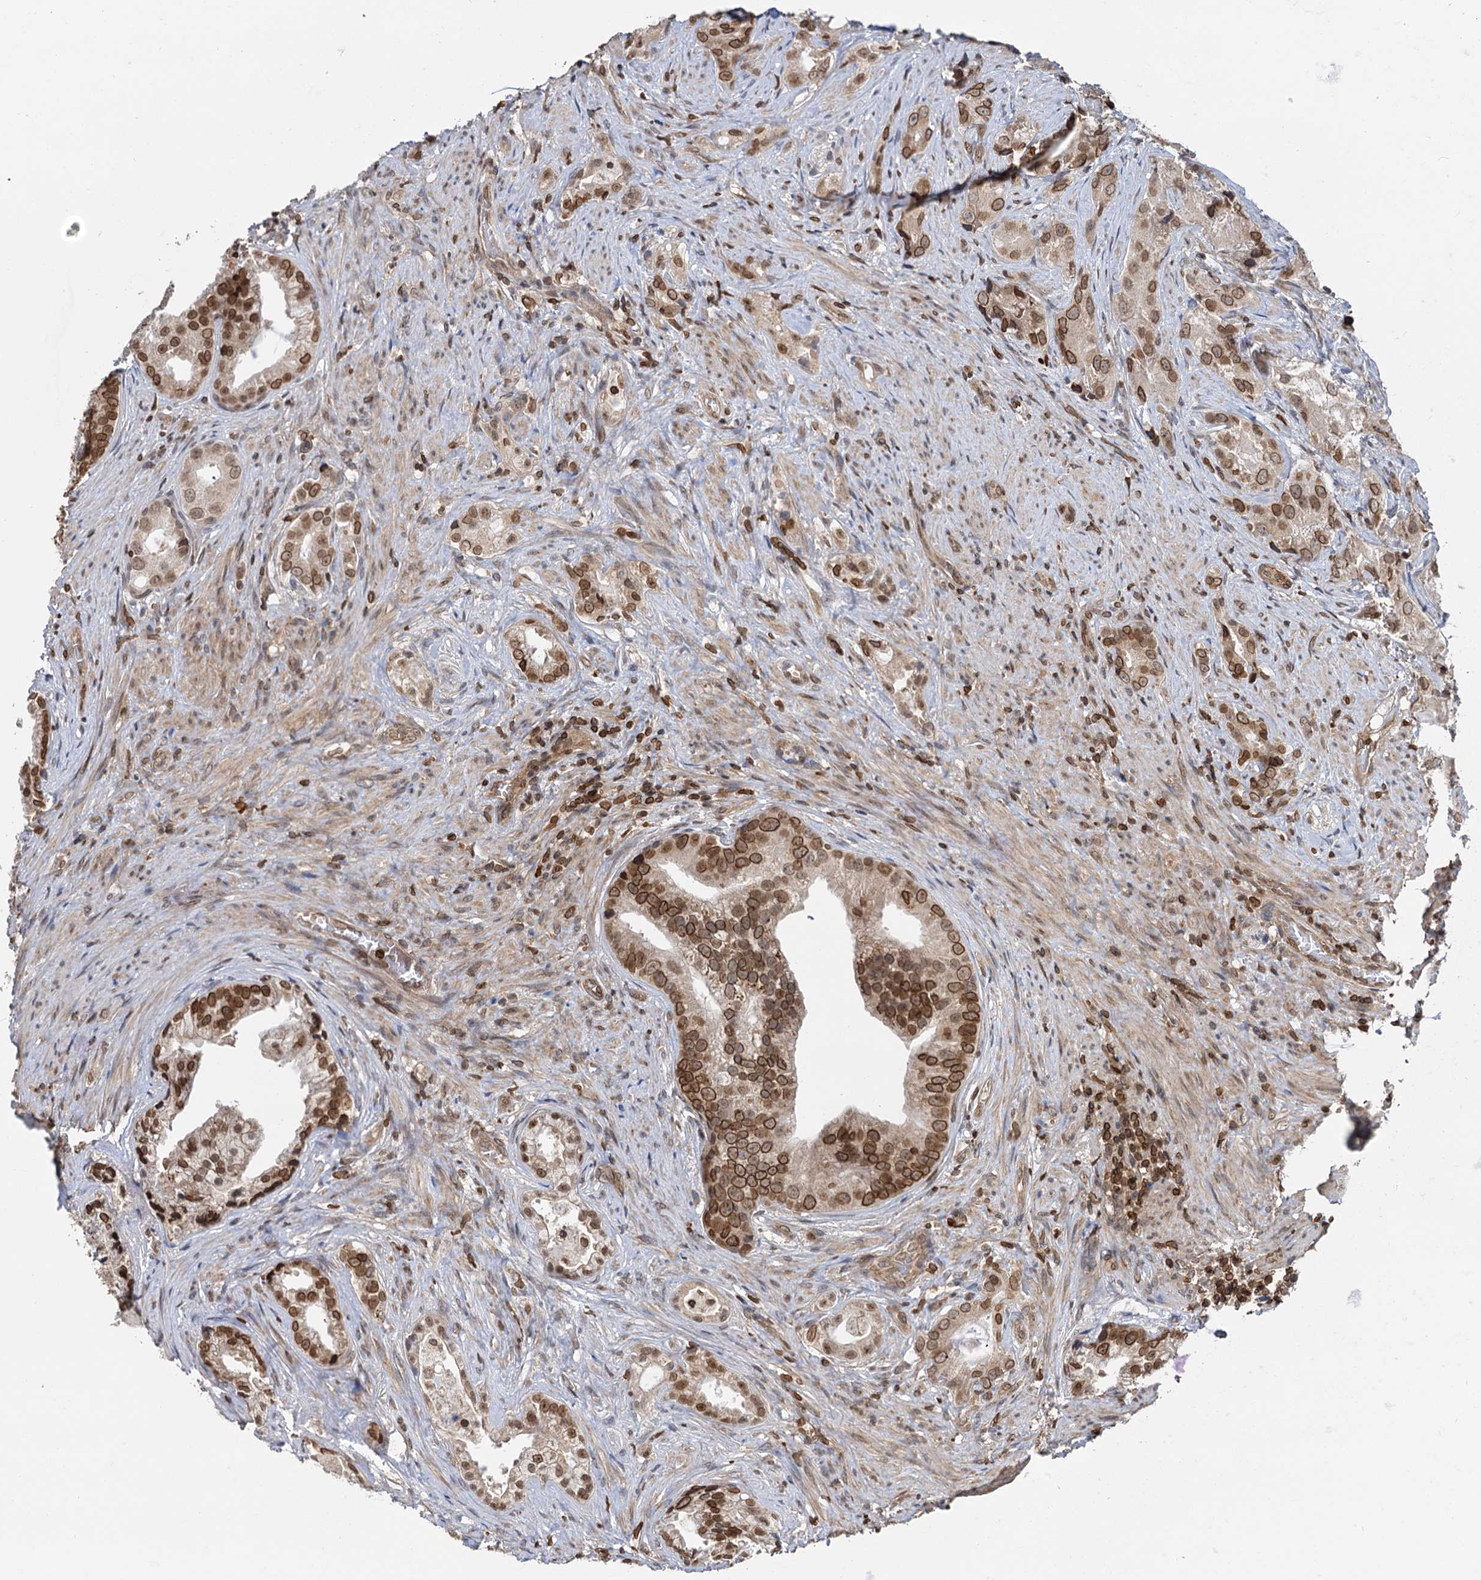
{"staining": {"intensity": "moderate", "quantity": ">75%", "location": "nuclear"}, "tissue": "prostate cancer", "cell_type": "Tumor cells", "image_type": "cancer", "snomed": [{"axis": "morphology", "description": "Adenocarcinoma, Low grade"}, {"axis": "topography", "description": "Prostate"}], "caption": "The micrograph exhibits immunohistochemical staining of prostate cancer (adenocarcinoma (low-grade)). There is moderate nuclear positivity is seen in about >75% of tumor cells.", "gene": "ZC3H13", "patient": {"sex": "male", "age": 71}}